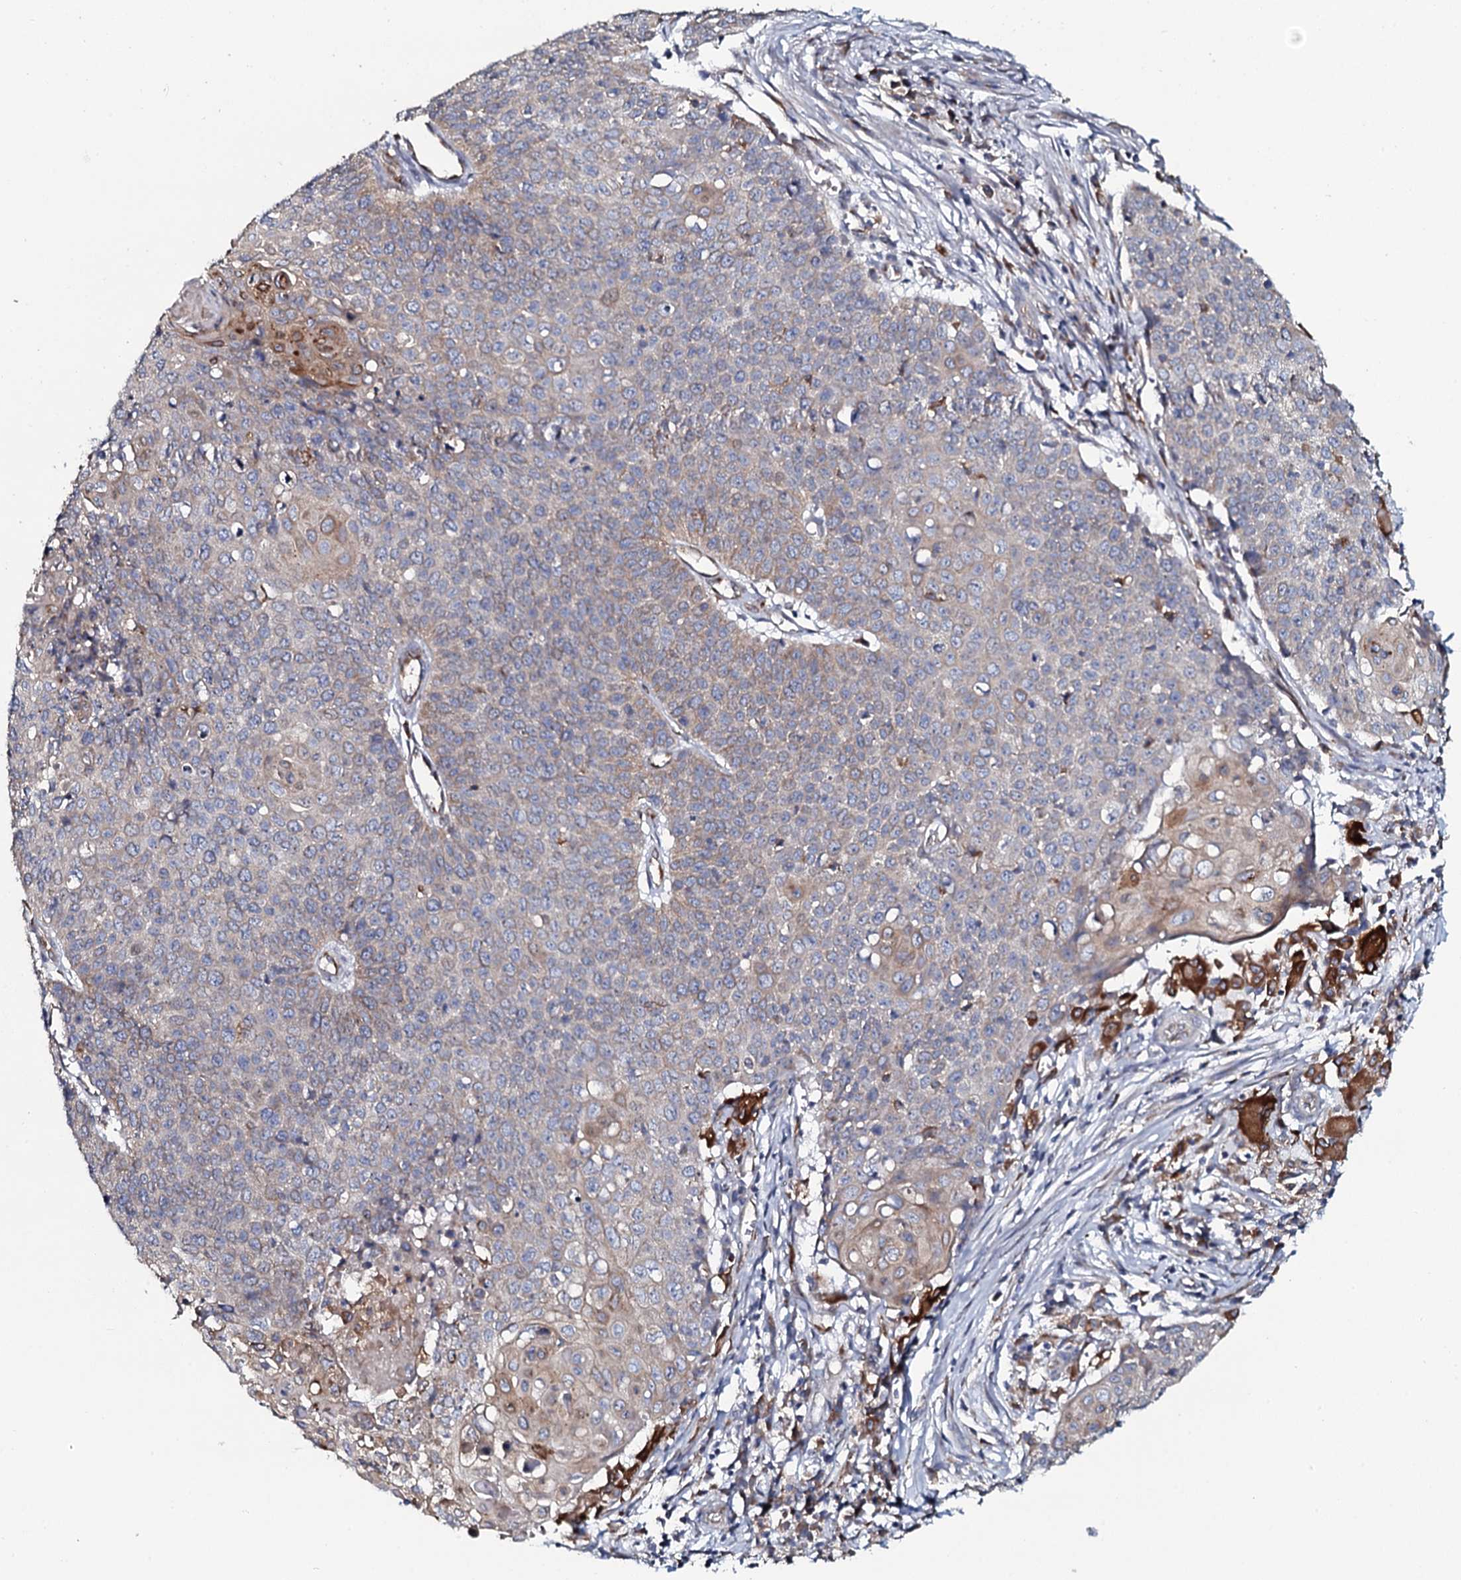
{"staining": {"intensity": "negative", "quantity": "none", "location": "none"}, "tissue": "cervical cancer", "cell_type": "Tumor cells", "image_type": "cancer", "snomed": [{"axis": "morphology", "description": "Squamous cell carcinoma, NOS"}, {"axis": "topography", "description": "Cervix"}], "caption": "There is no significant expression in tumor cells of cervical squamous cell carcinoma.", "gene": "TMEM151A", "patient": {"sex": "female", "age": 39}}